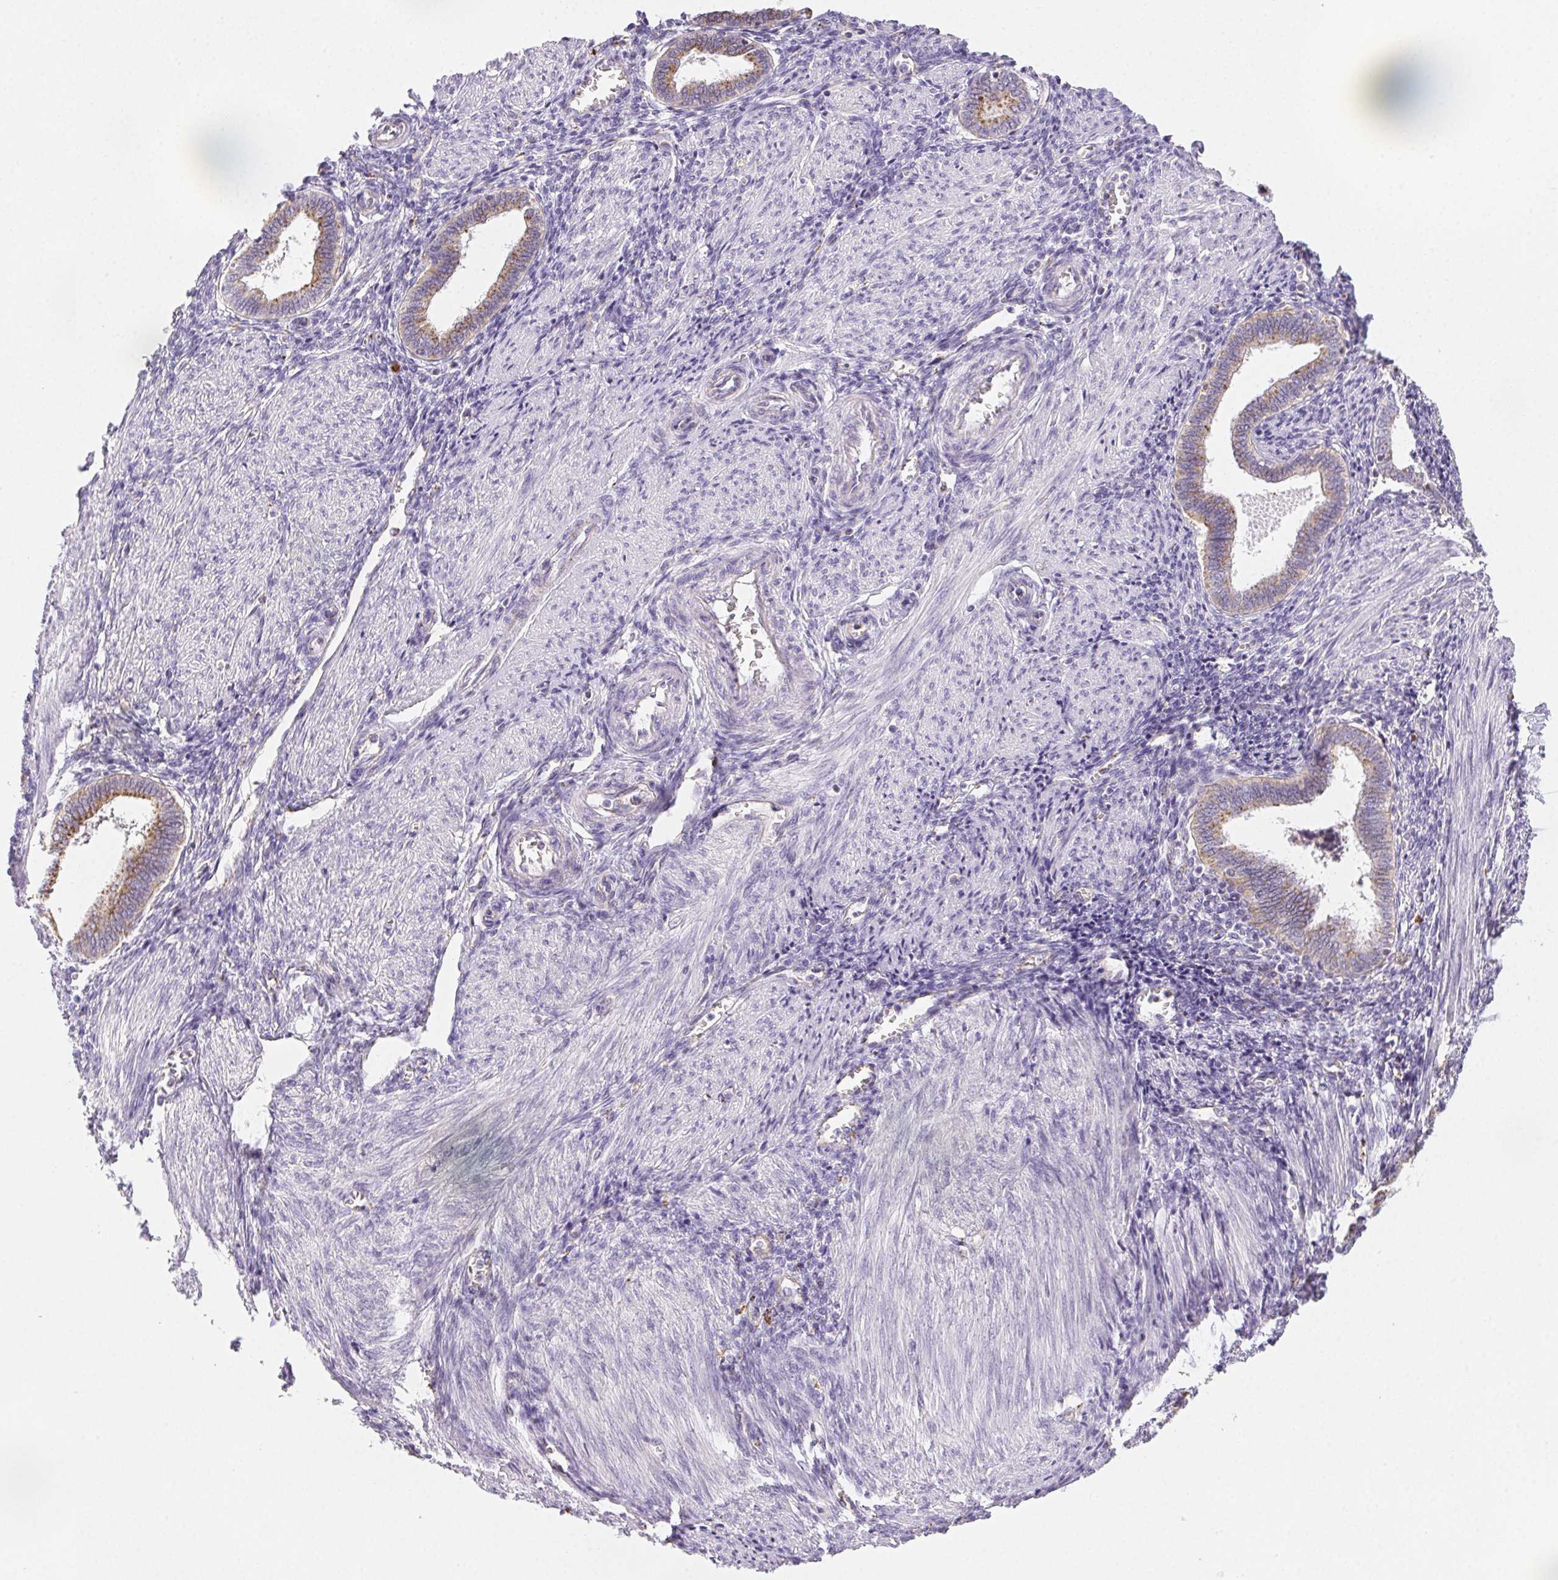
{"staining": {"intensity": "negative", "quantity": "none", "location": "none"}, "tissue": "endometrium", "cell_type": "Cells in endometrial stroma", "image_type": "normal", "snomed": [{"axis": "morphology", "description": "Normal tissue, NOS"}, {"axis": "topography", "description": "Endometrium"}], "caption": "Cells in endometrial stroma show no significant expression in normal endometrium. (DAB (3,3'-diaminobenzidine) immunohistochemistry (IHC), high magnification).", "gene": "LIPA", "patient": {"sex": "female", "age": 42}}